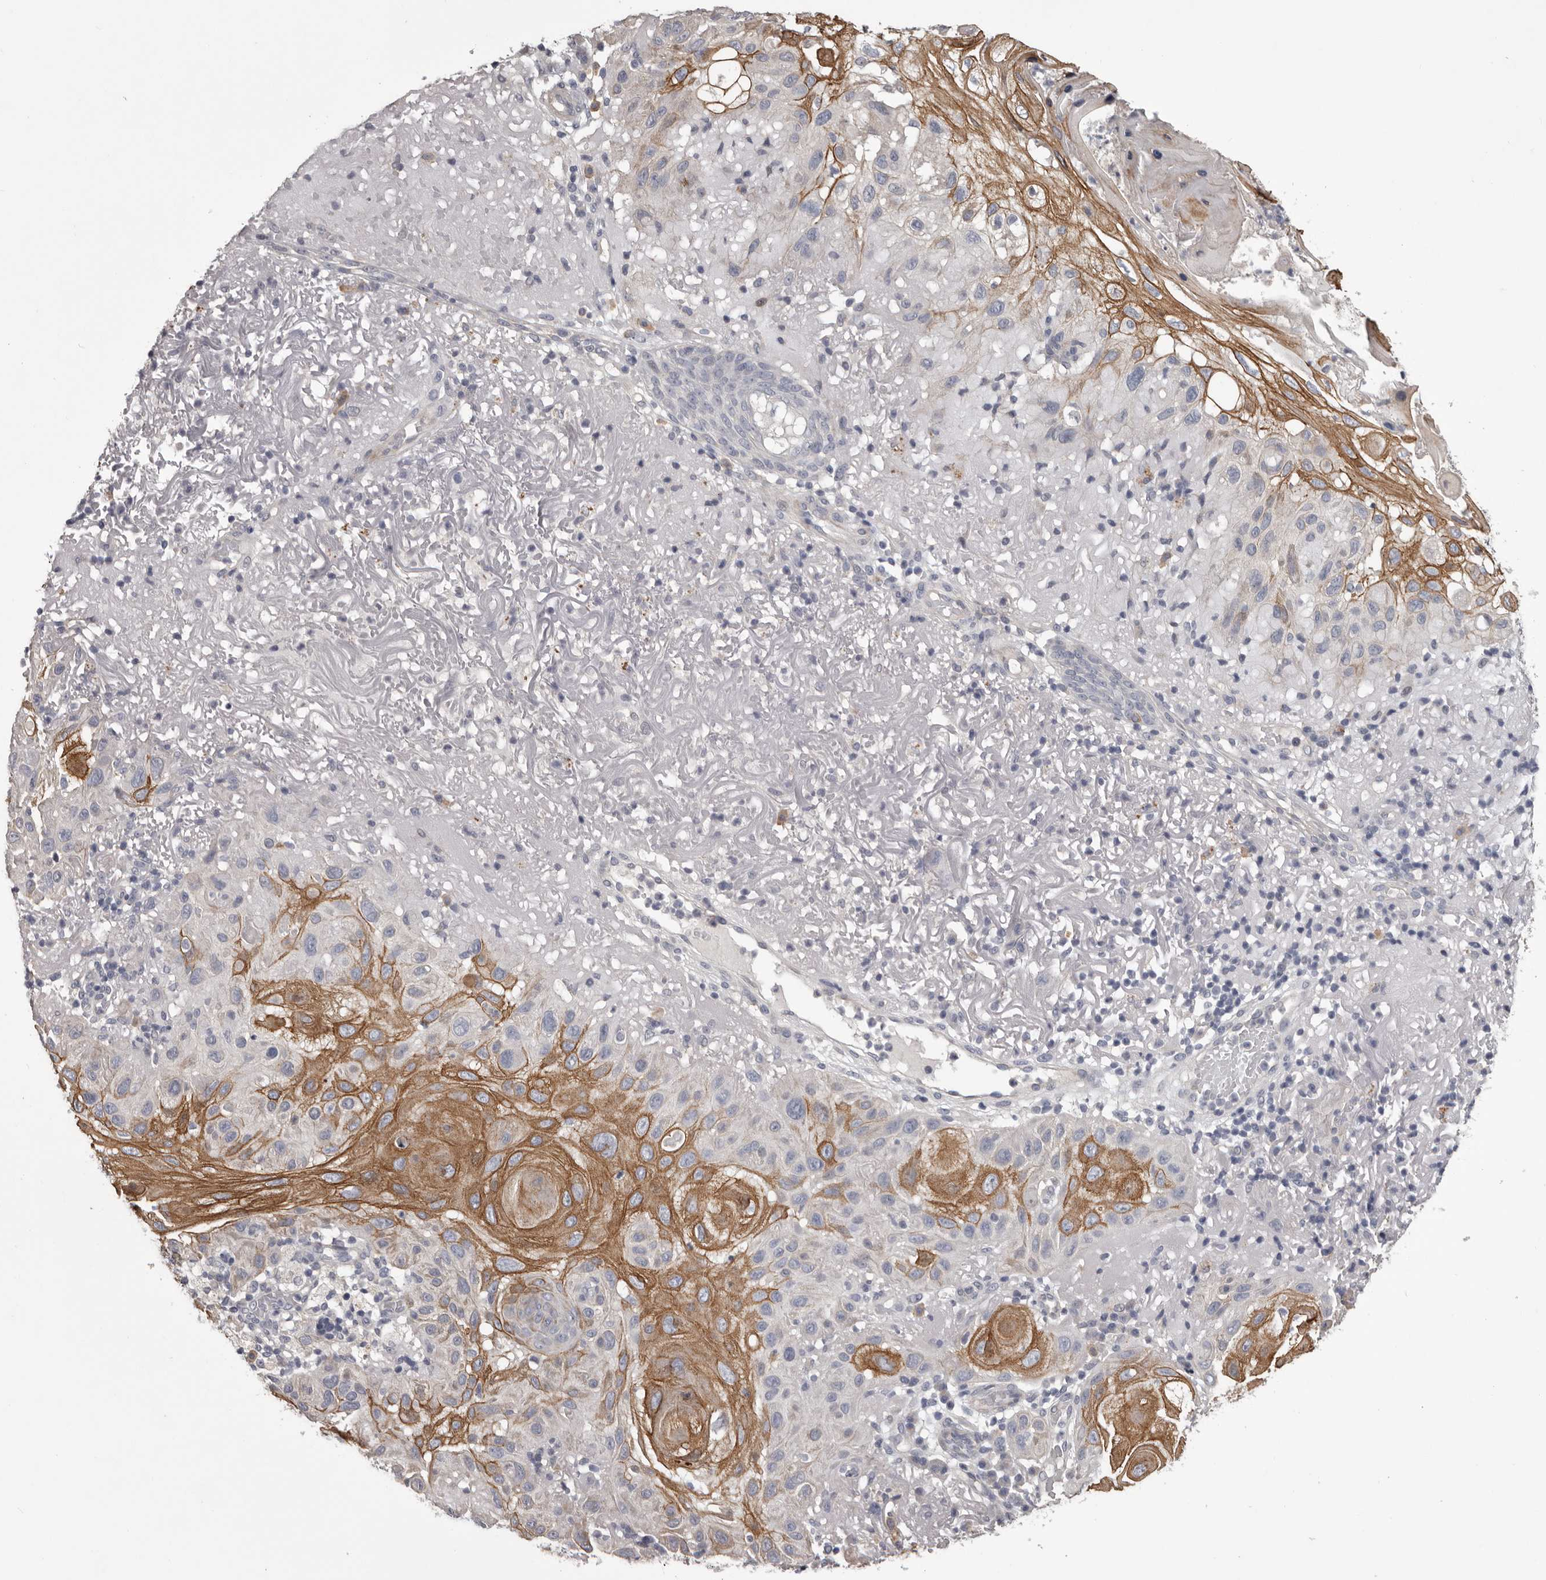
{"staining": {"intensity": "moderate", "quantity": "25%-75%", "location": "cytoplasmic/membranous"}, "tissue": "skin cancer", "cell_type": "Tumor cells", "image_type": "cancer", "snomed": [{"axis": "morphology", "description": "Normal tissue, NOS"}, {"axis": "morphology", "description": "Squamous cell carcinoma, NOS"}, {"axis": "topography", "description": "Skin"}], "caption": "A photomicrograph of skin cancer (squamous cell carcinoma) stained for a protein shows moderate cytoplasmic/membranous brown staining in tumor cells. (DAB IHC, brown staining for protein, blue staining for nuclei).", "gene": "LPAR6", "patient": {"sex": "female", "age": 96}}